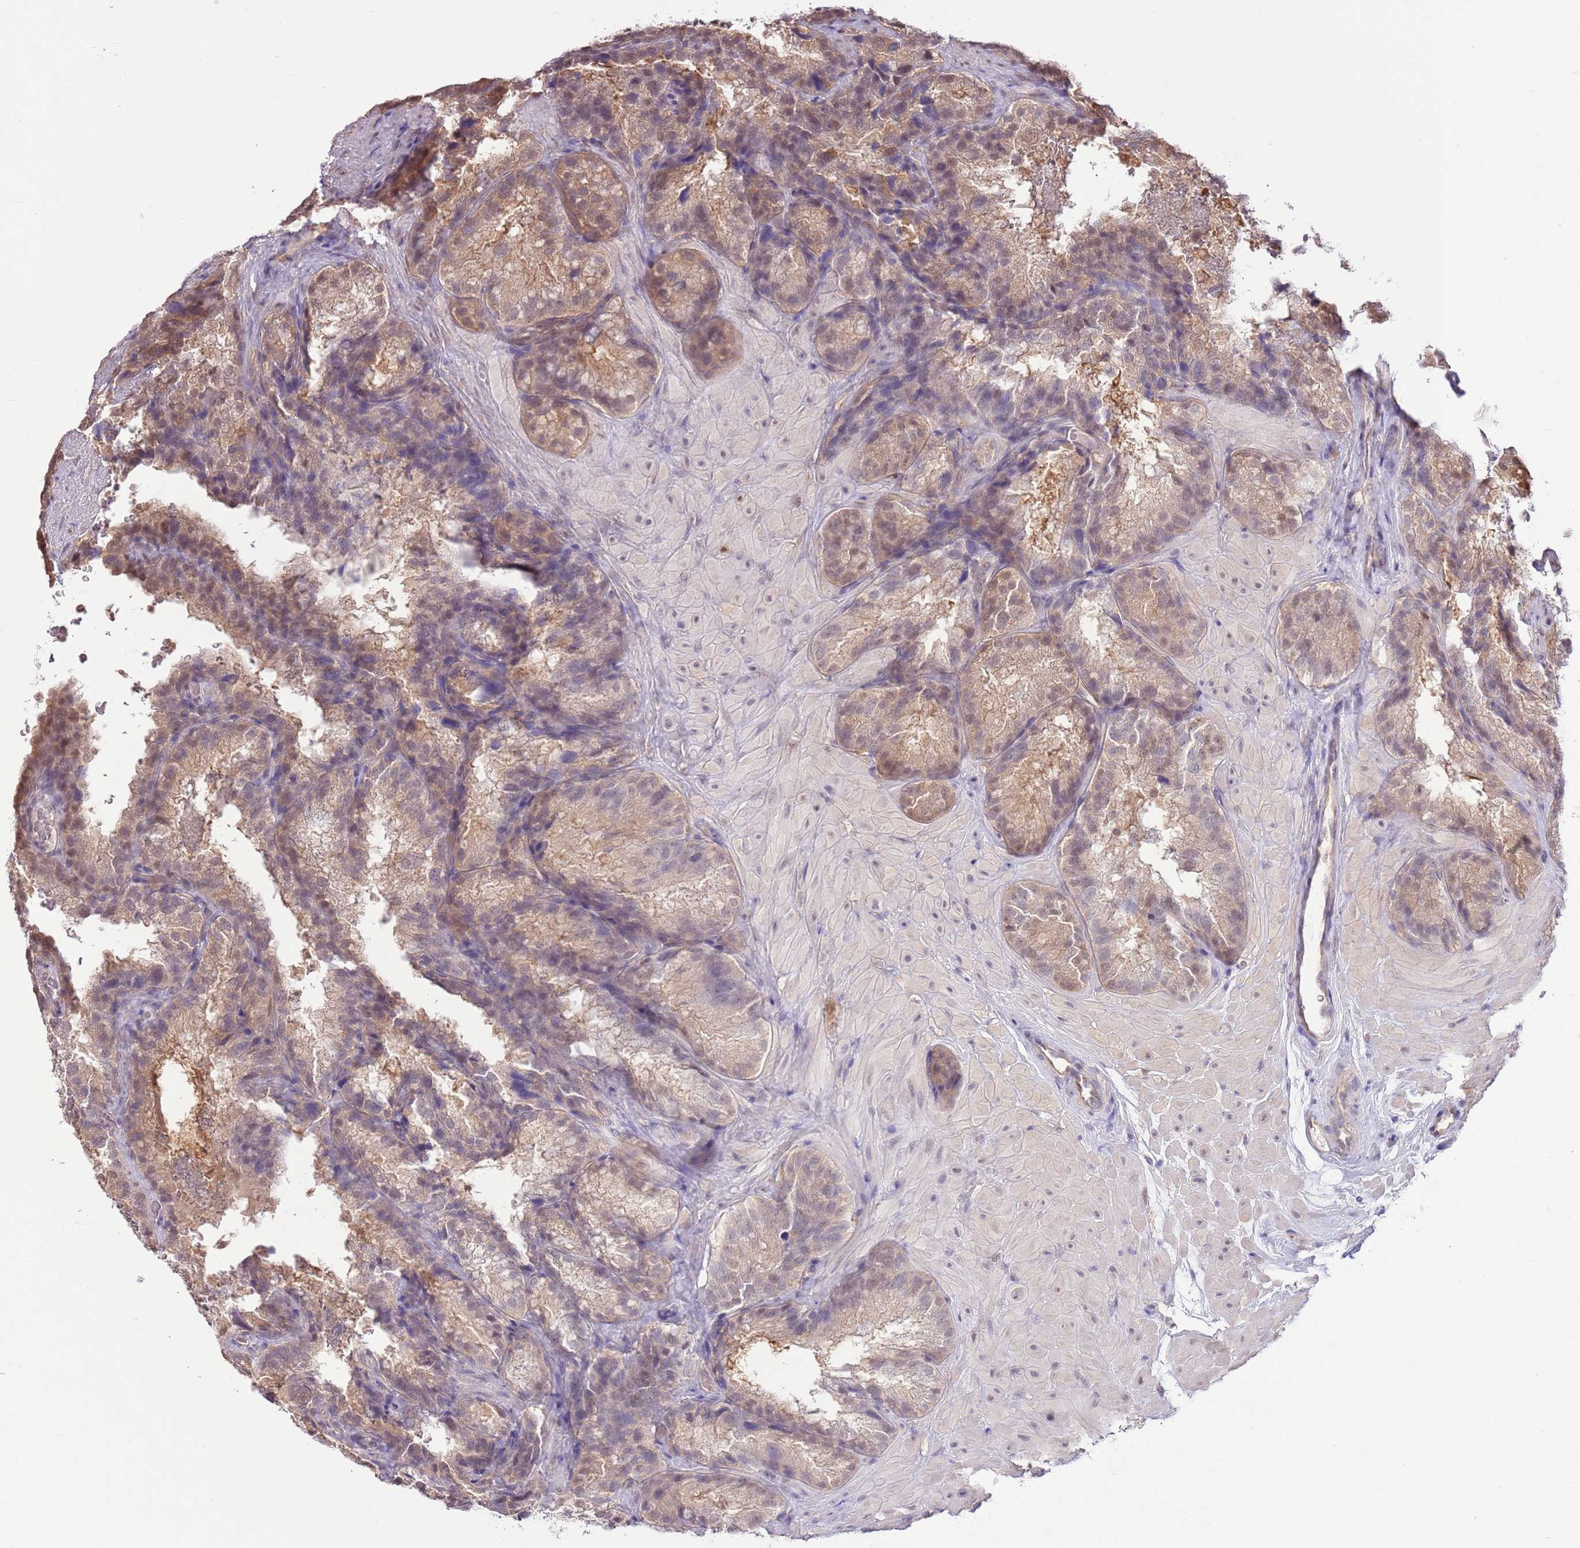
{"staining": {"intensity": "moderate", "quantity": "25%-75%", "location": "cytoplasmic/membranous,nuclear"}, "tissue": "seminal vesicle", "cell_type": "Glandular cells", "image_type": "normal", "snomed": [{"axis": "morphology", "description": "Normal tissue, NOS"}, {"axis": "topography", "description": "Seminal veicle"}], "caption": "Human seminal vesicle stained with a brown dye demonstrates moderate cytoplasmic/membranous,nuclear positive staining in approximately 25%-75% of glandular cells.", "gene": "NSFL1C", "patient": {"sex": "male", "age": 58}}